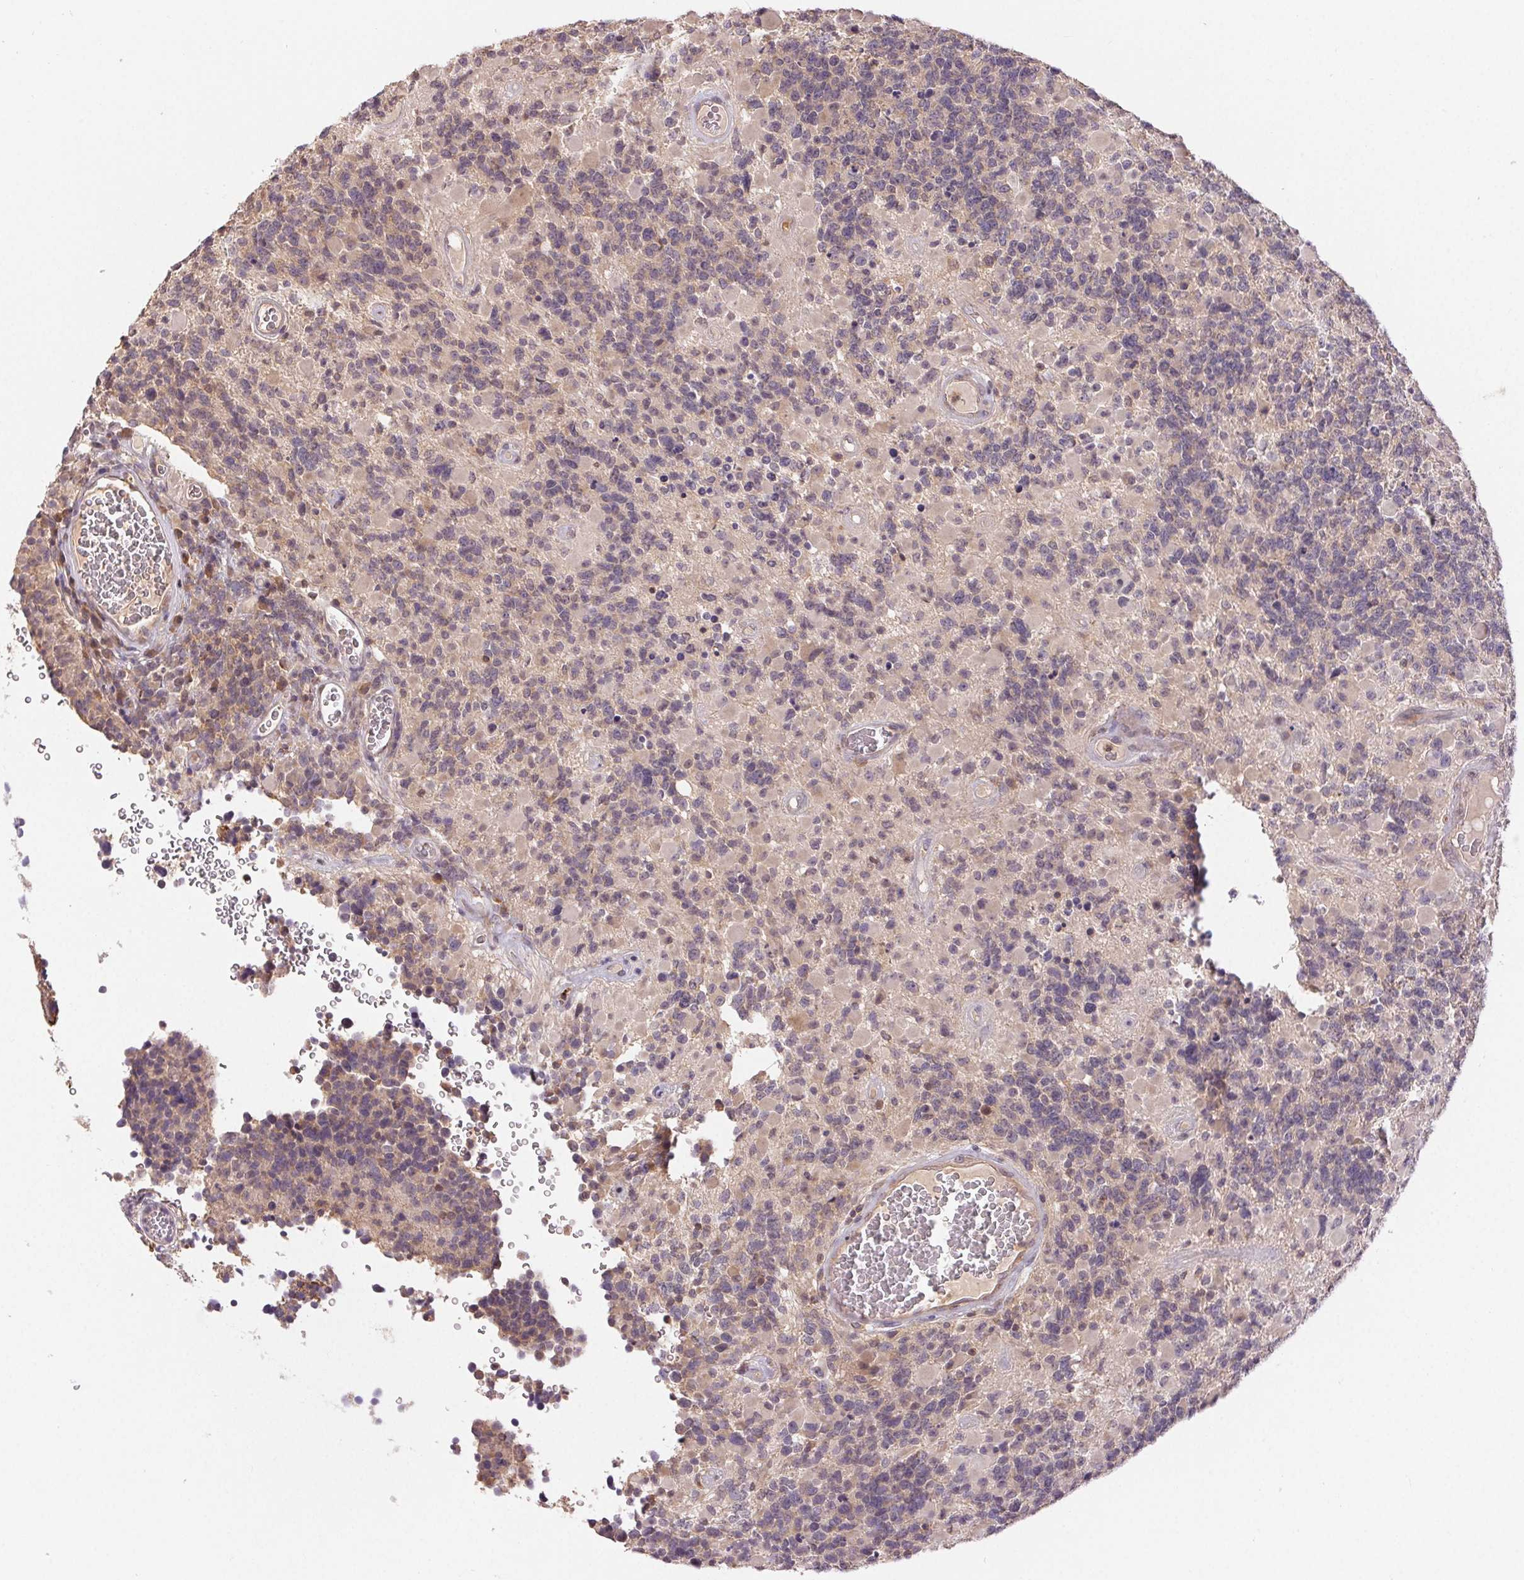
{"staining": {"intensity": "negative", "quantity": "none", "location": "none"}, "tissue": "glioma", "cell_type": "Tumor cells", "image_type": "cancer", "snomed": [{"axis": "morphology", "description": "Glioma, malignant, High grade"}, {"axis": "topography", "description": "Brain"}], "caption": "Human malignant high-grade glioma stained for a protein using immunohistochemistry (IHC) exhibits no positivity in tumor cells.", "gene": "MAPKAPK2", "patient": {"sex": "female", "age": 40}}